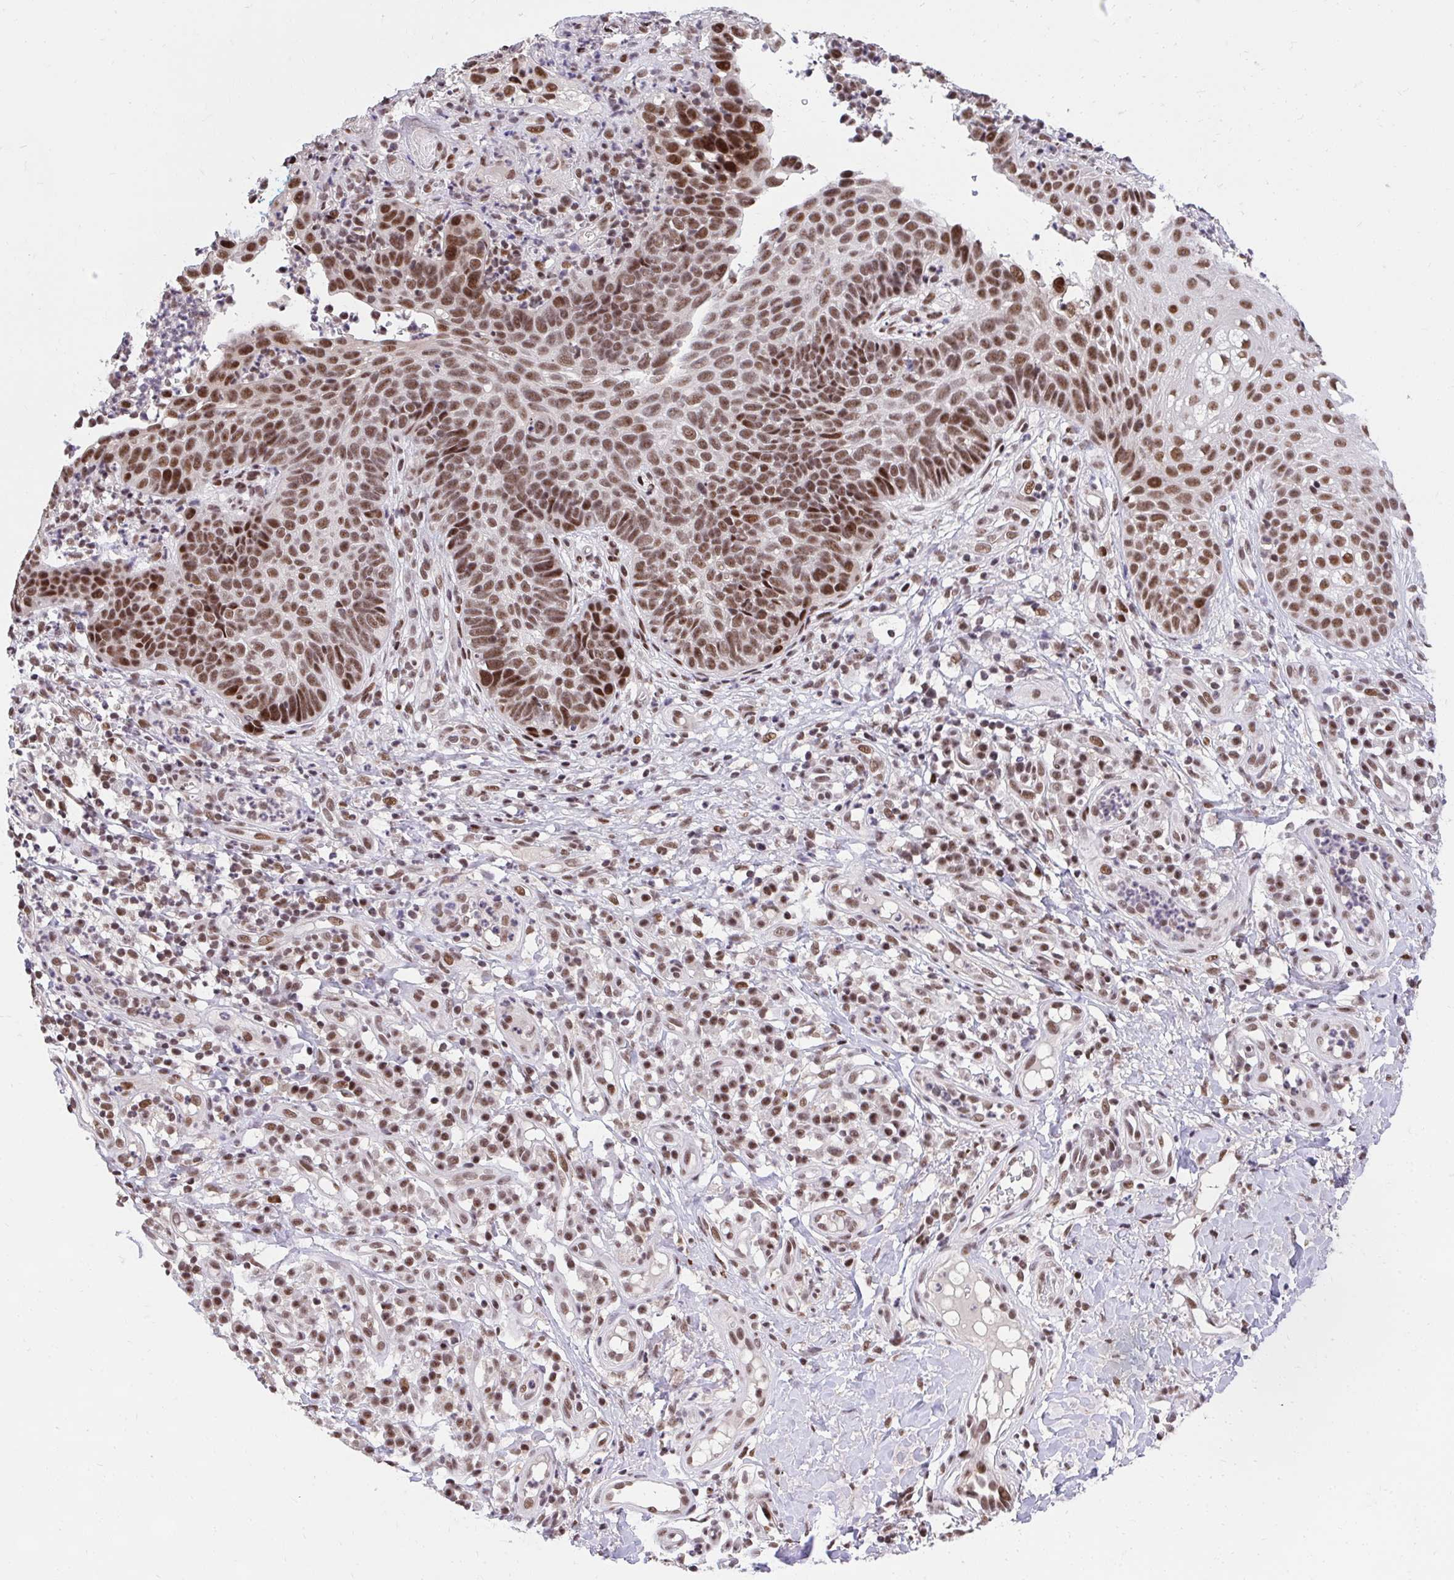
{"staining": {"intensity": "moderate", "quantity": ">75%", "location": "nuclear"}, "tissue": "skin cancer", "cell_type": "Tumor cells", "image_type": "cancer", "snomed": [{"axis": "morphology", "description": "Basal cell carcinoma"}, {"axis": "topography", "description": "Skin"}, {"axis": "topography", "description": "Skin of leg"}], "caption": "The micrograph reveals a brown stain indicating the presence of a protein in the nuclear of tumor cells in skin basal cell carcinoma.", "gene": "SYNE4", "patient": {"sex": "female", "age": 87}}